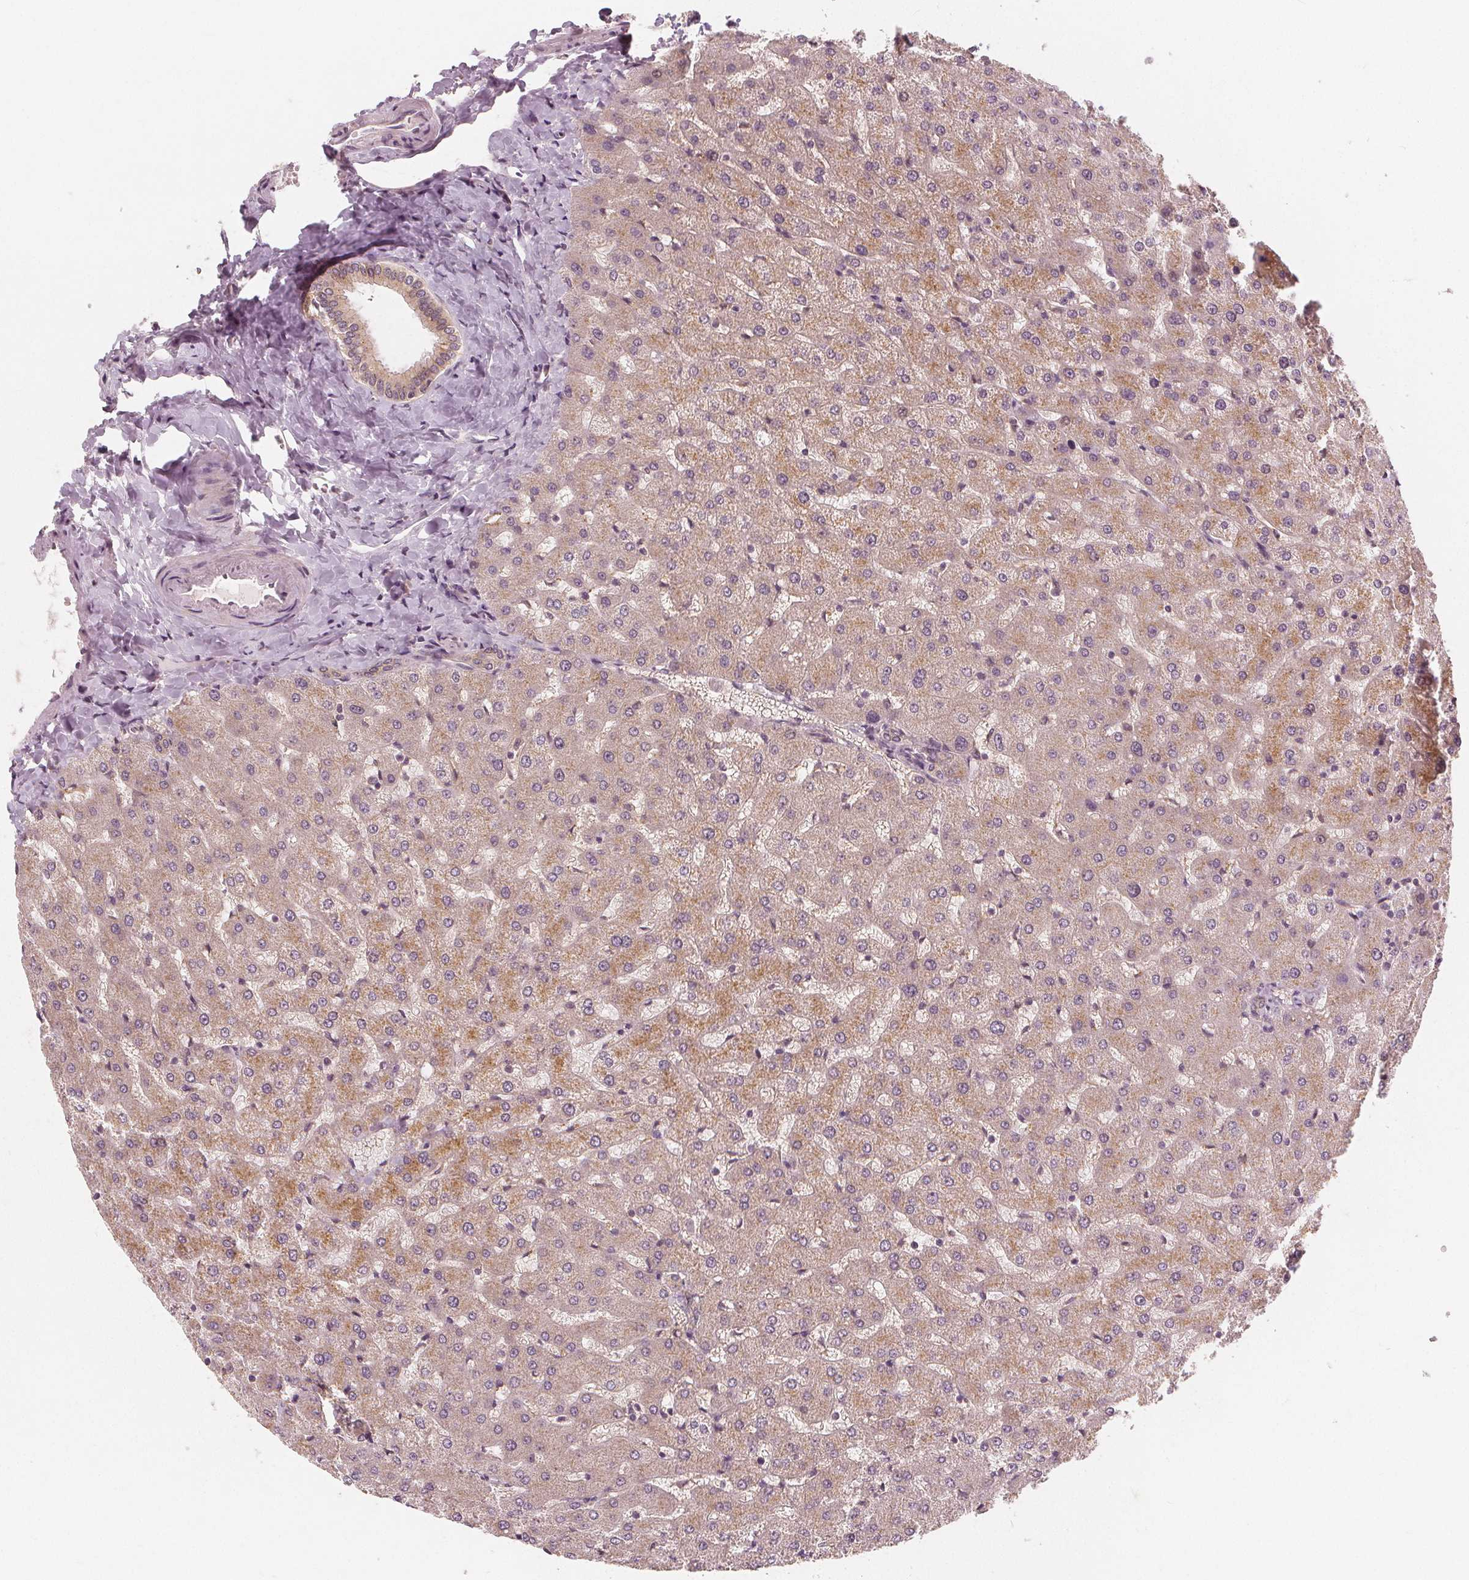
{"staining": {"intensity": "weak", "quantity": ">75%", "location": "cytoplasmic/membranous"}, "tissue": "liver", "cell_type": "Cholangiocytes", "image_type": "normal", "snomed": [{"axis": "morphology", "description": "Normal tissue, NOS"}, {"axis": "topography", "description": "Liver"}], "caption": "Weak cytoplasmic/membranous expression for a protein is seen in approximately >75% of cholangiocytes of normal liver using IHC.", "gene": "SNX12", "patient": {"sex": "female", "age": 50}}